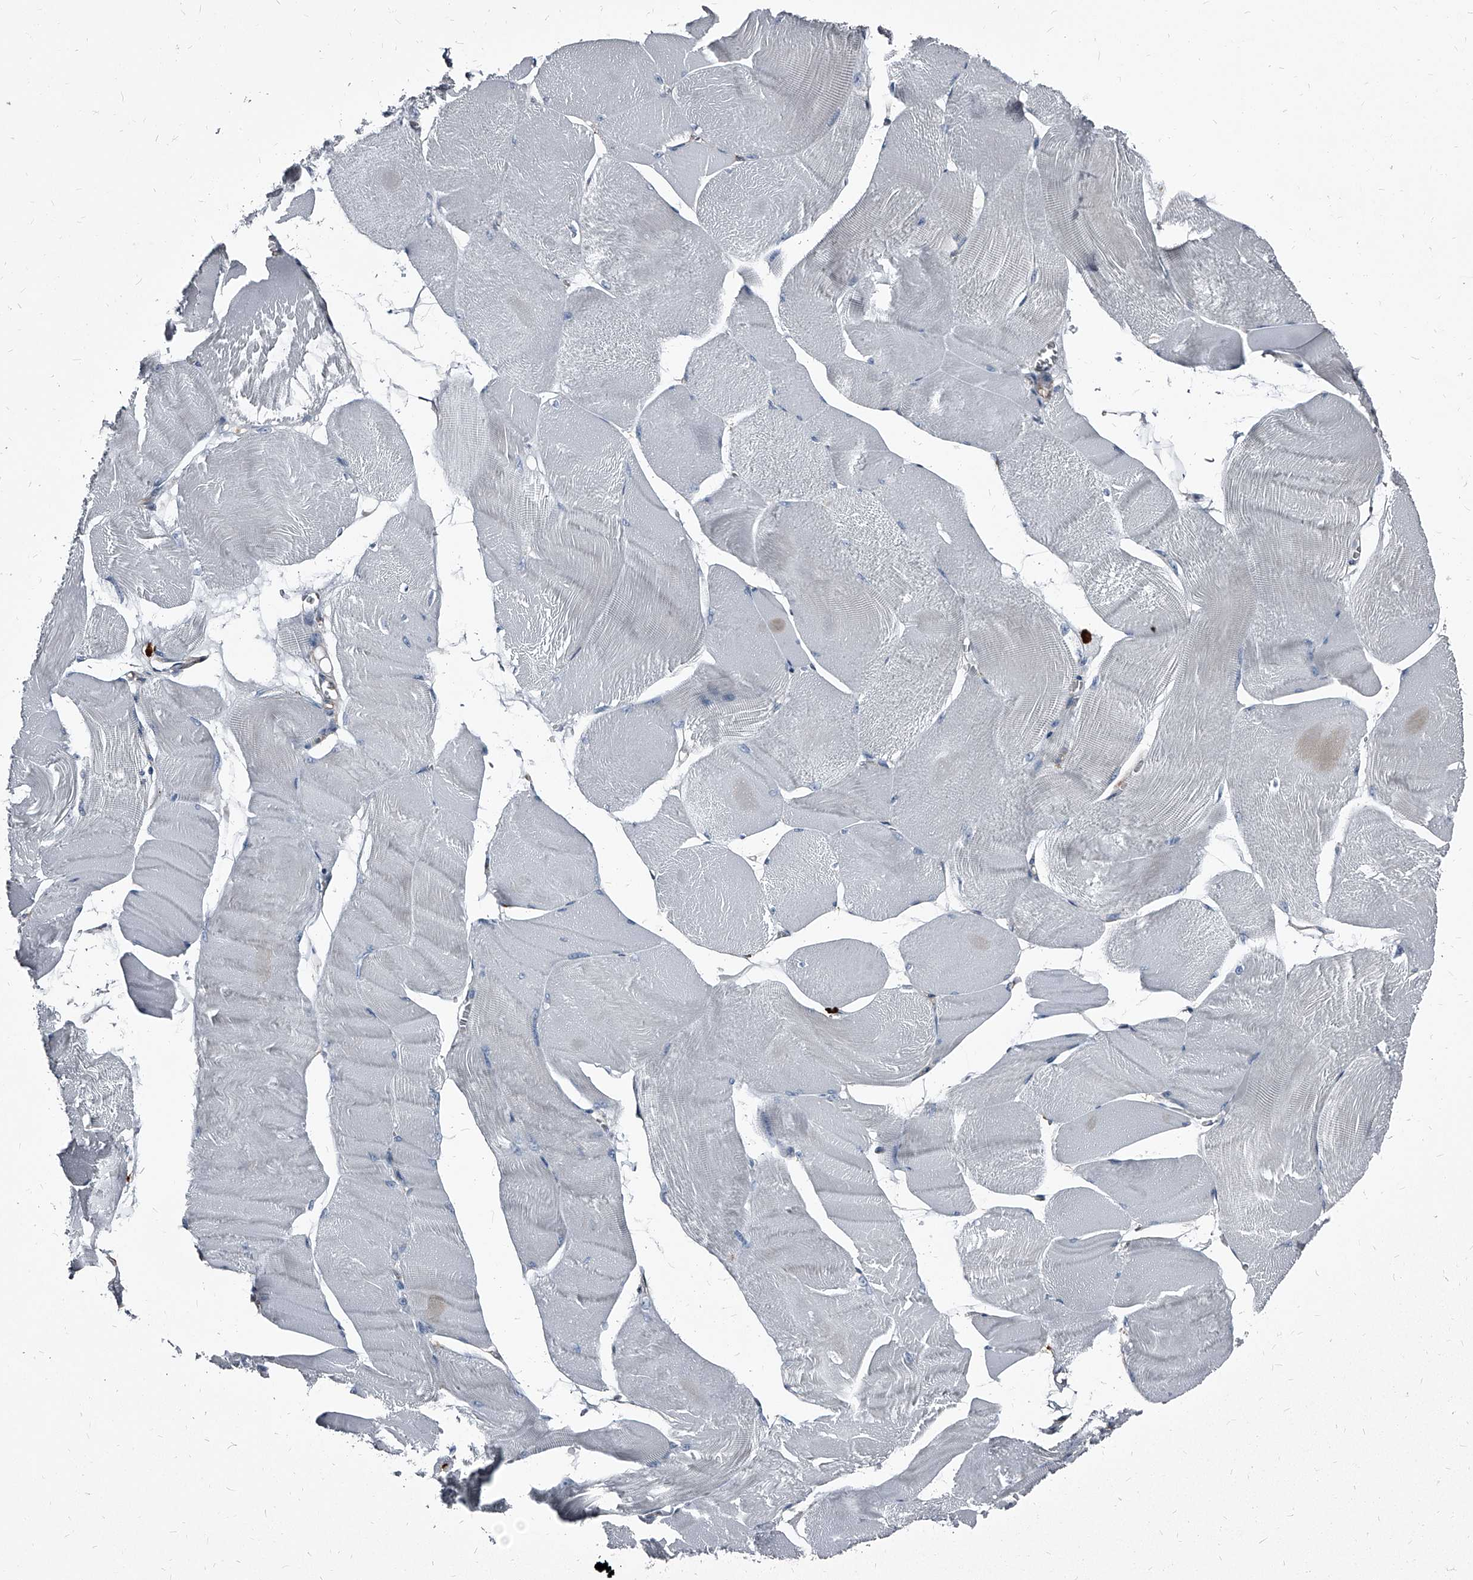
{"staining": {"intensity": "negative", "quantity": "none", "location": "none"}, "tissue": "skeletal muscle", "cell_type": "Myocytes", "image_type": "normal", "snomed": [{"axis": "morphology", "description": "Normal tissue, NOS"}, {"axis": "morphology", "description": "Basal cell carcinoma"}, {"axis": "topography", "description": "Skeletal muscle"}], "caption": "Immunohistochemistry histopathology image of benign skeletal muscle: human skeletal muscle stained with DAB (3,3'-diaminobenzidine) demonstrates no significant protein positivity in myocytes. Brightfield microscopy of immunohistochemistry stained with DAB (brown) and hematoxylin (blue), captured at high magnification.", "gene": "PGLYRP3", "patient": {"sex": "female", "age": 64}}